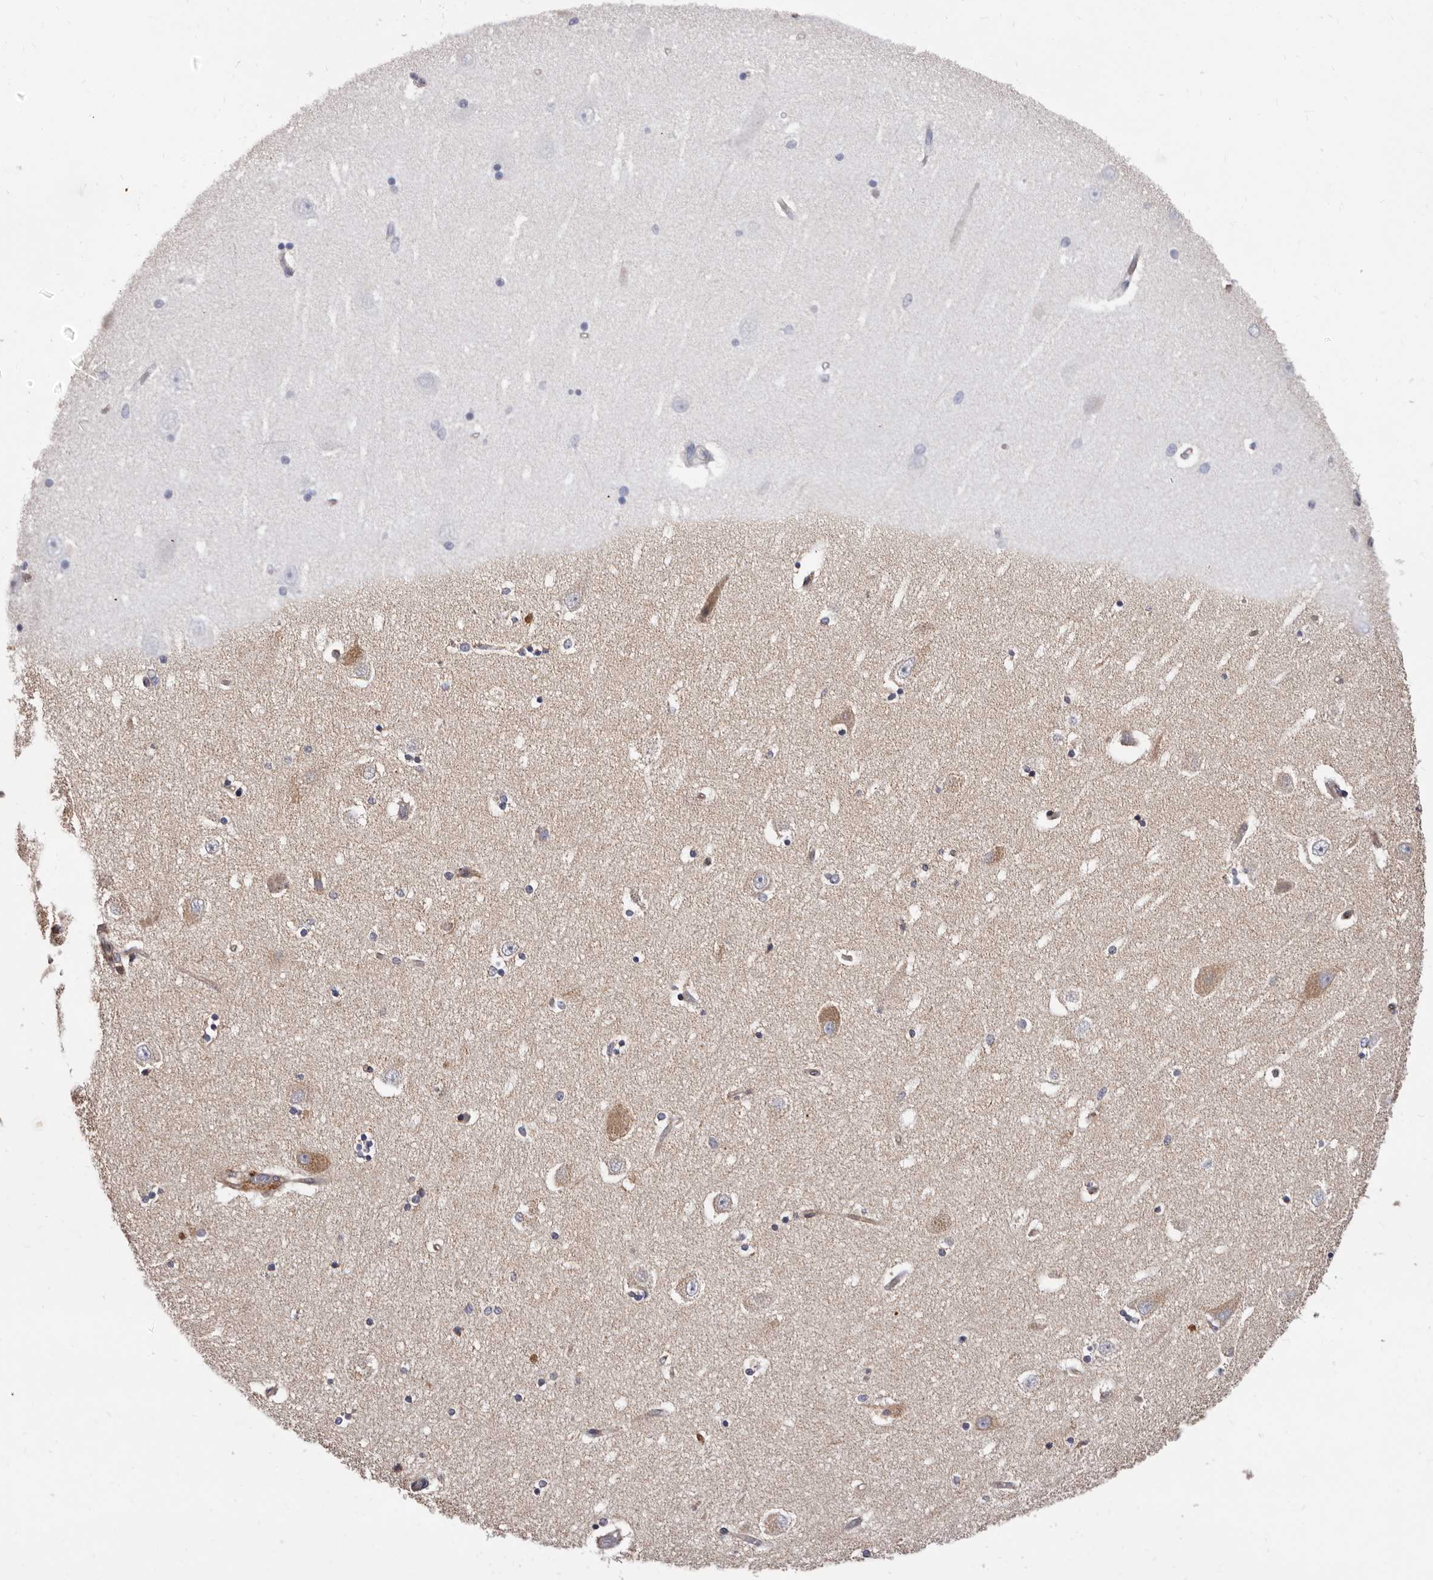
{"staining": {"intensity": "negative", "quantity": "none", "location": "none"}, "tissue": "hippocampus", "cell_type": "Glial cells", "image_type": "normal", "snomed": [{"axis": "morphology", "description": "Normal tissue, NOS"}, {"axis": "topography", "description": "Hippocampus"}], "caption": "The image demonstrates no significant expression in glial cells of hippocampus. The staining is performed using DAB (3,3'-diaminobenzidine) brown chromogen with nuclei counter-stained in using hematoxylin.", "gene": "COQ8B", "patient": {"sex": "female", "age": 54}}